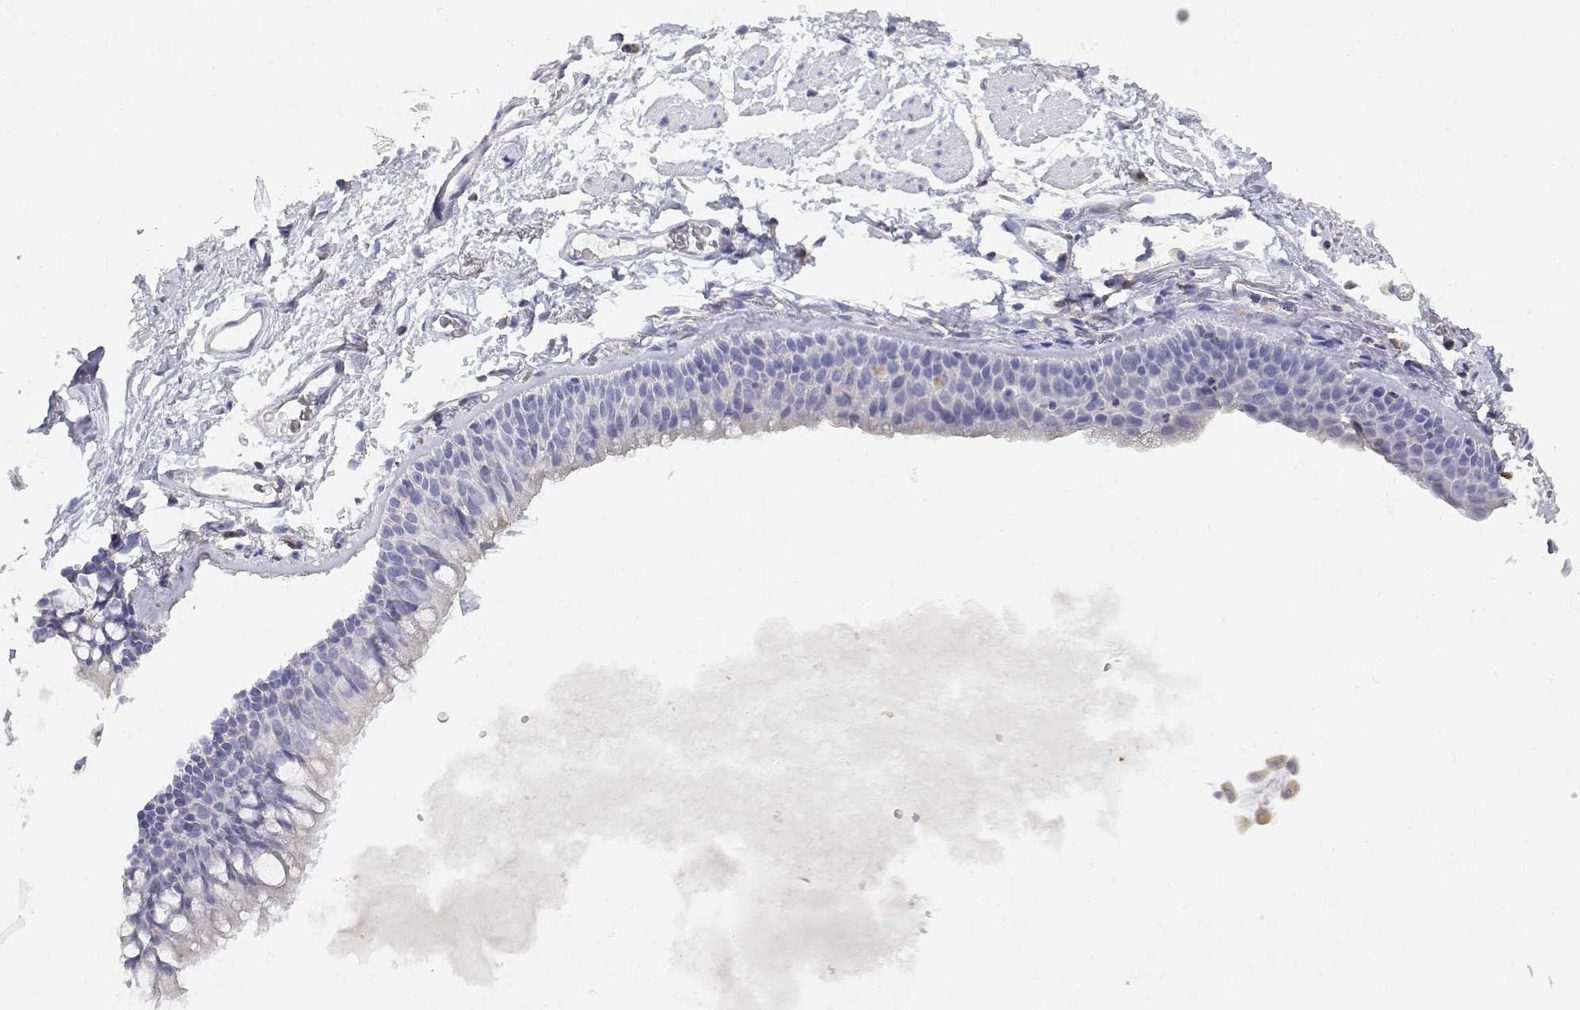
{"staining": {"intensity": "negative", "quantity": "none", "location": "none"}, "tissue": "soft tissue", "cell_type": "Fibroblasts", "image_type": "normal", "snomed": [{"axis": "morphology", "description": "Normal tissue, NOS"}, {"axis": "topography", "description": "Cartilage tissue"}, {"axis": "topography", "description": "Bronchus"}], "caption": "The immunohistochemistry image has no significant expression in fibroblasts of soft tissue.", "gene": "ADA", "patient": {"sex": "female", "age": 79}}